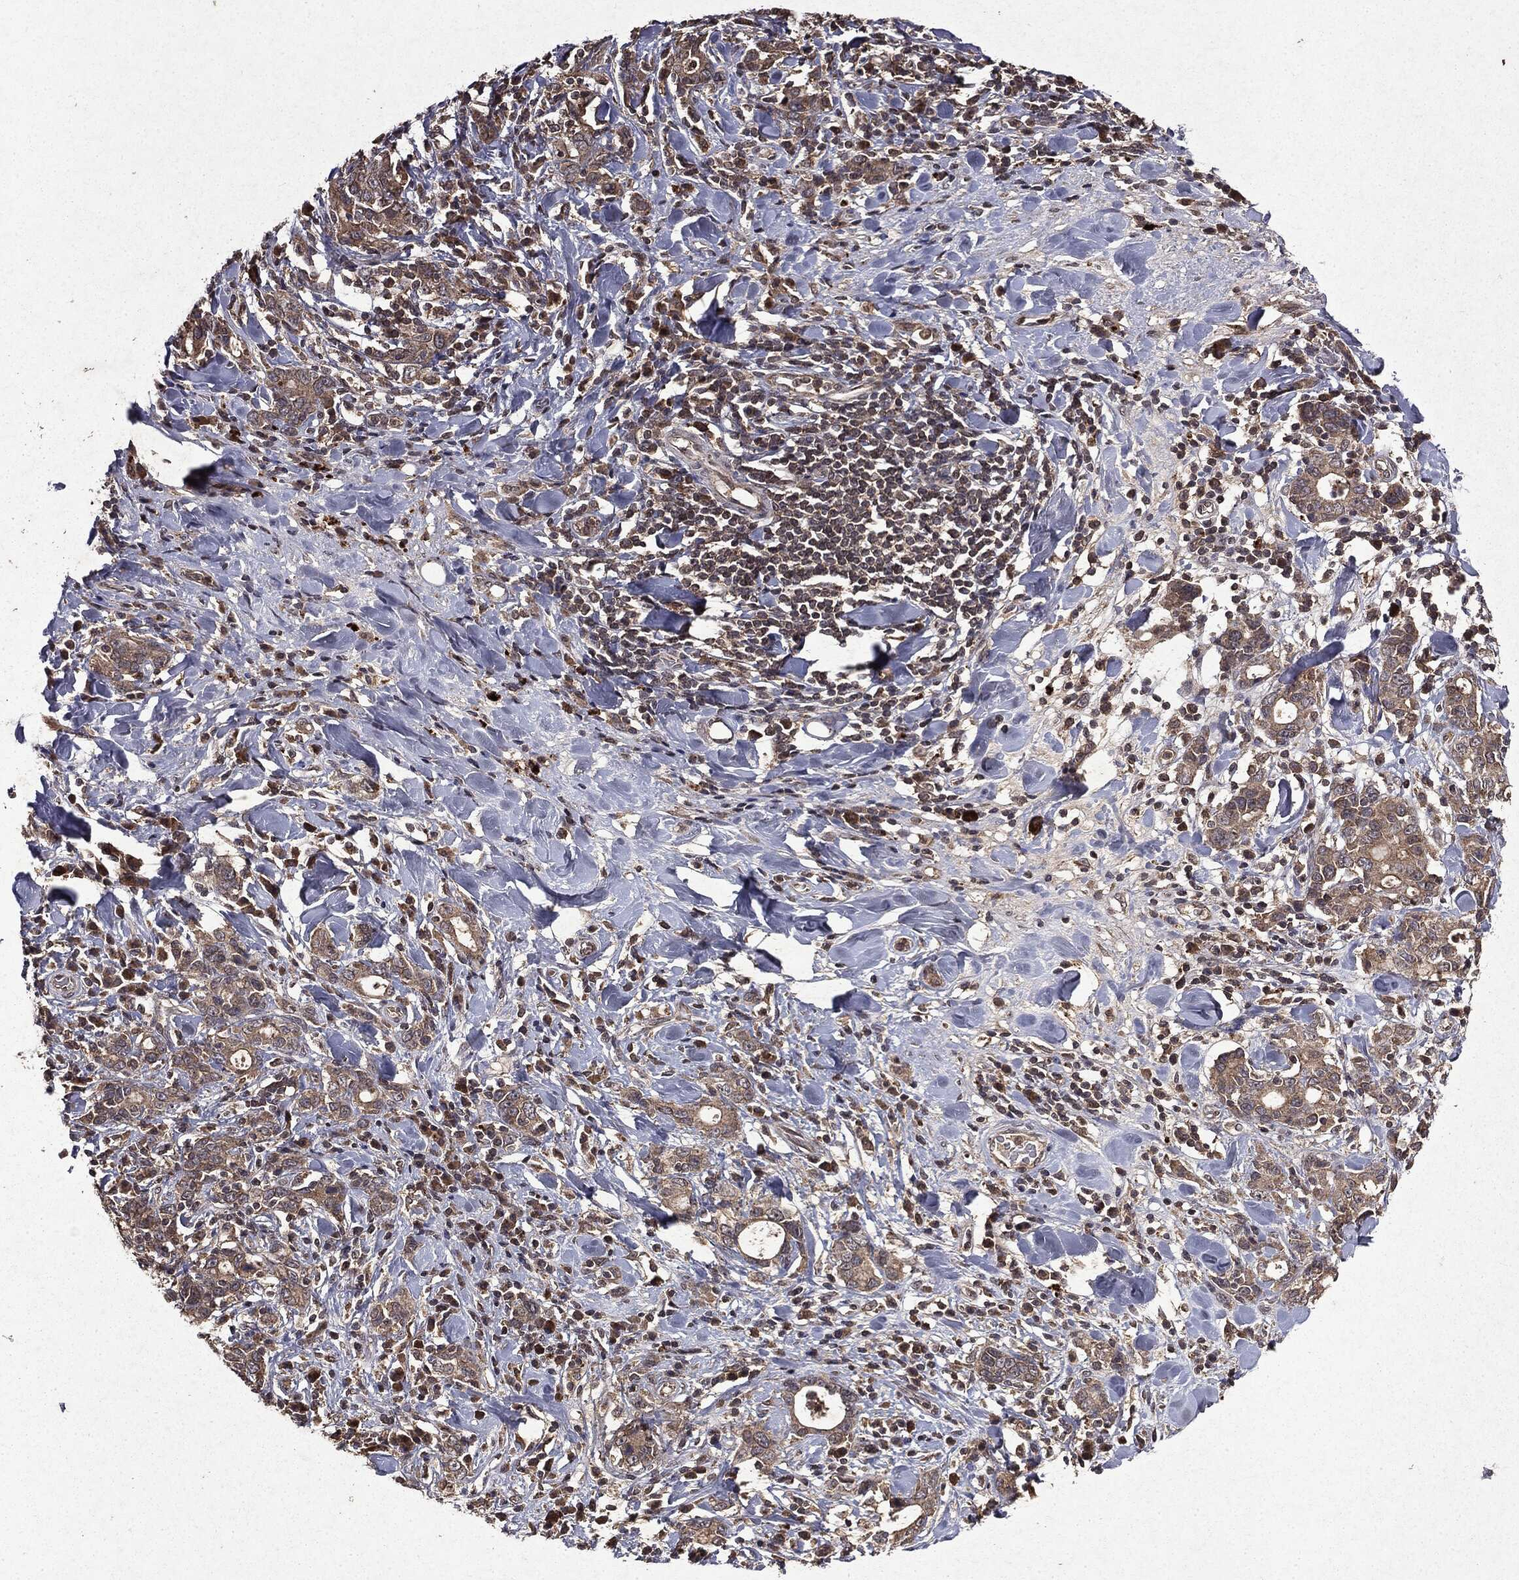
{"staining": {"intensity": "weak", "quantity": "25%-75%", "location": "cytoplasmic/membranous"}, "tissue": "stomach cancer", "cell_type": "Tumor cells", "image_type": "cancer", "snomed": [{"axis": "morphology", "description": "Adenocarcinoma, NOS"}, {"axis": "topography", "description": "Stomach"}], "caption": "The immunohistochemical stain highlights weak cytoplasmic/membranous positivity in tumor cells of adenocarcinoma (stomach) tissue.", "gene": "MTOR", "patient": {"sex": "male", "age": 79}}